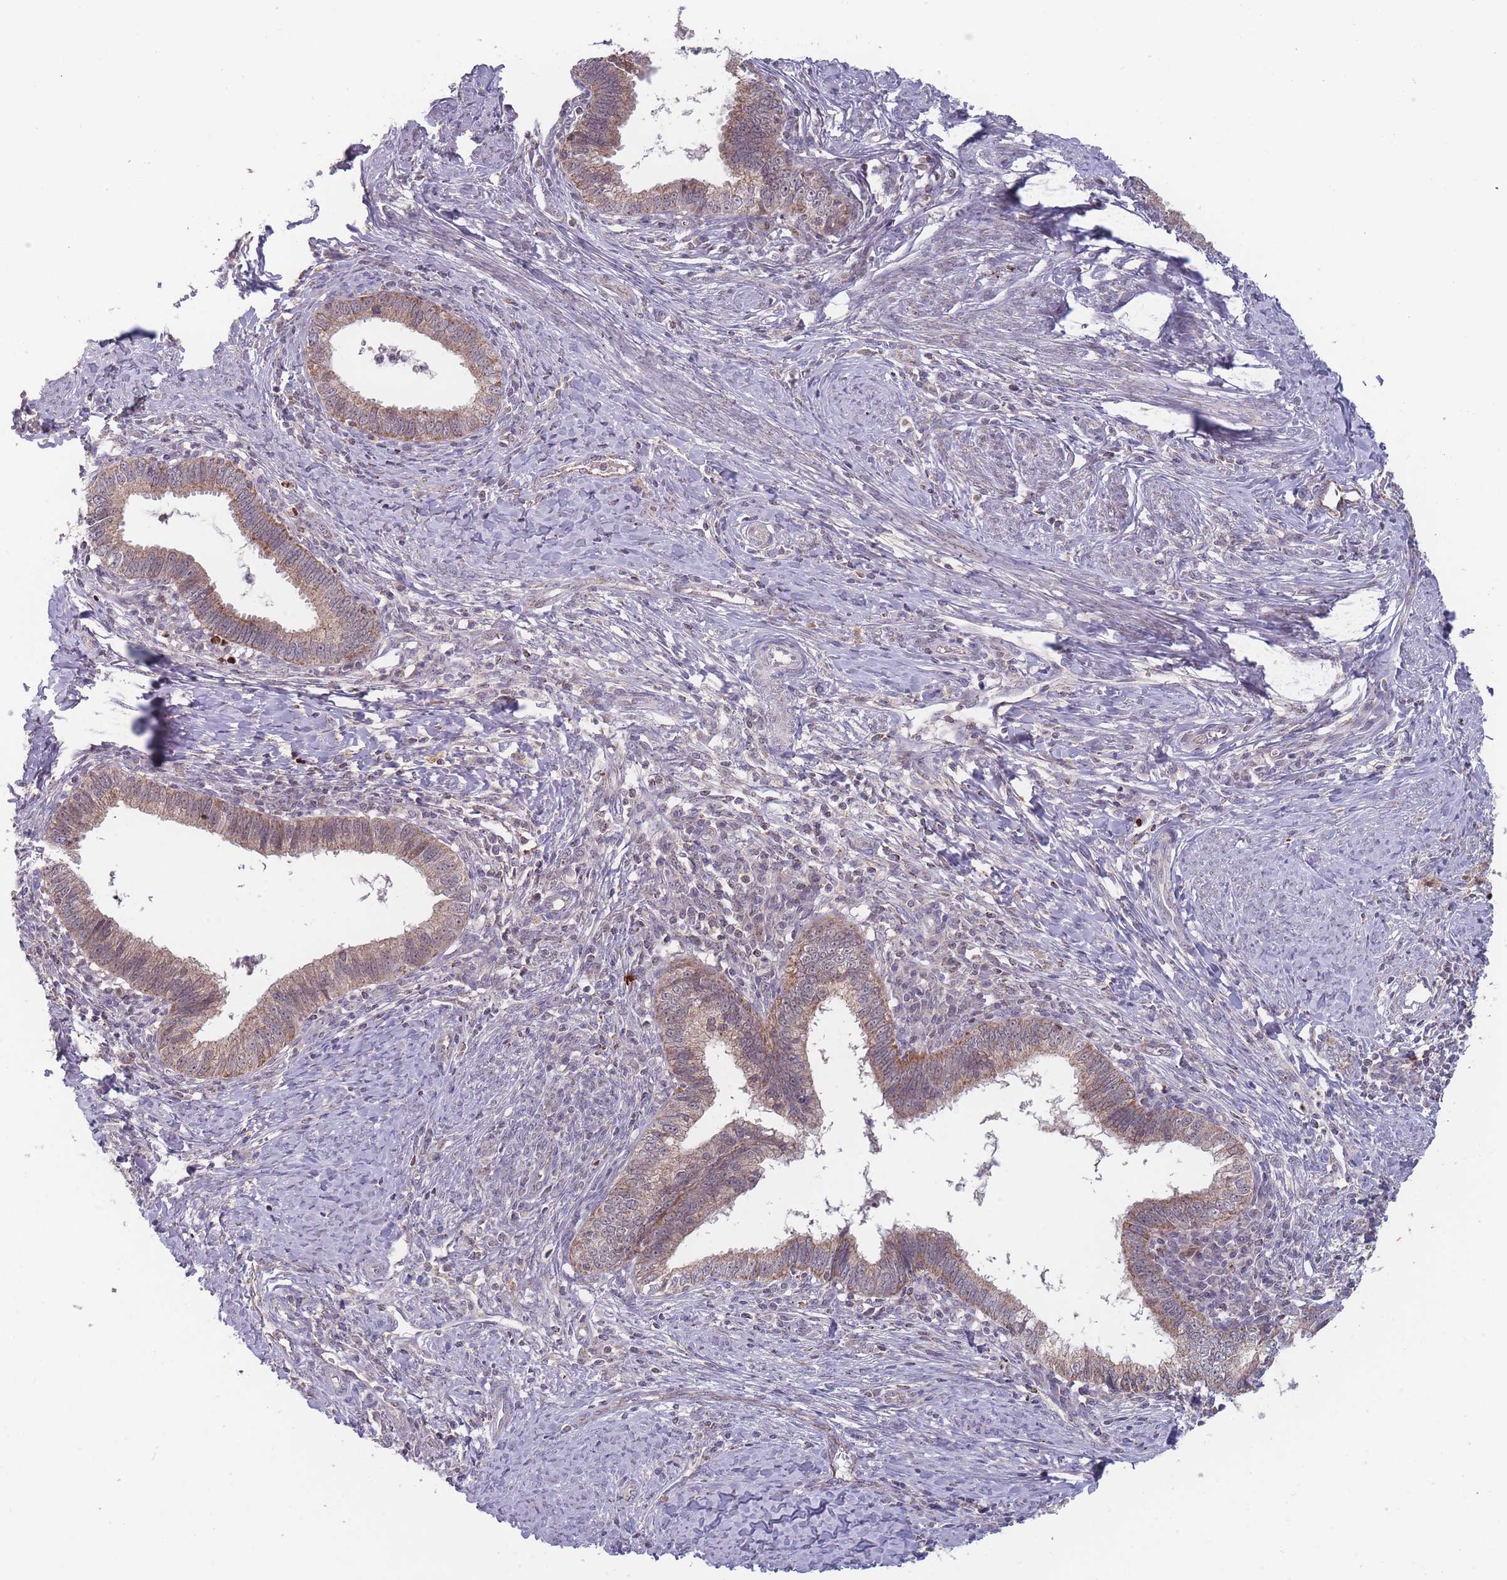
{"staining": {"intensity": "weak", "quantity": "25%-75%", "location": "cytoplasmic/membranous"}, "tissue": "cervical cancer", "cell_type": "Tumor cells", "image_type": "cancer", "snomed": [{"axis": "morphology", "description": "Adenocarcinoma, NOS"}, {"axis": "topography", "description": "Cervix"}], "caption": "This is an image of IHC staining of cervical adenocarcinoma, which shows weak positivity in the cytoplasmic/membranous of tumor cells.", "gene": "TMEM232", "patient": {"sex": "female", "age": 36}}